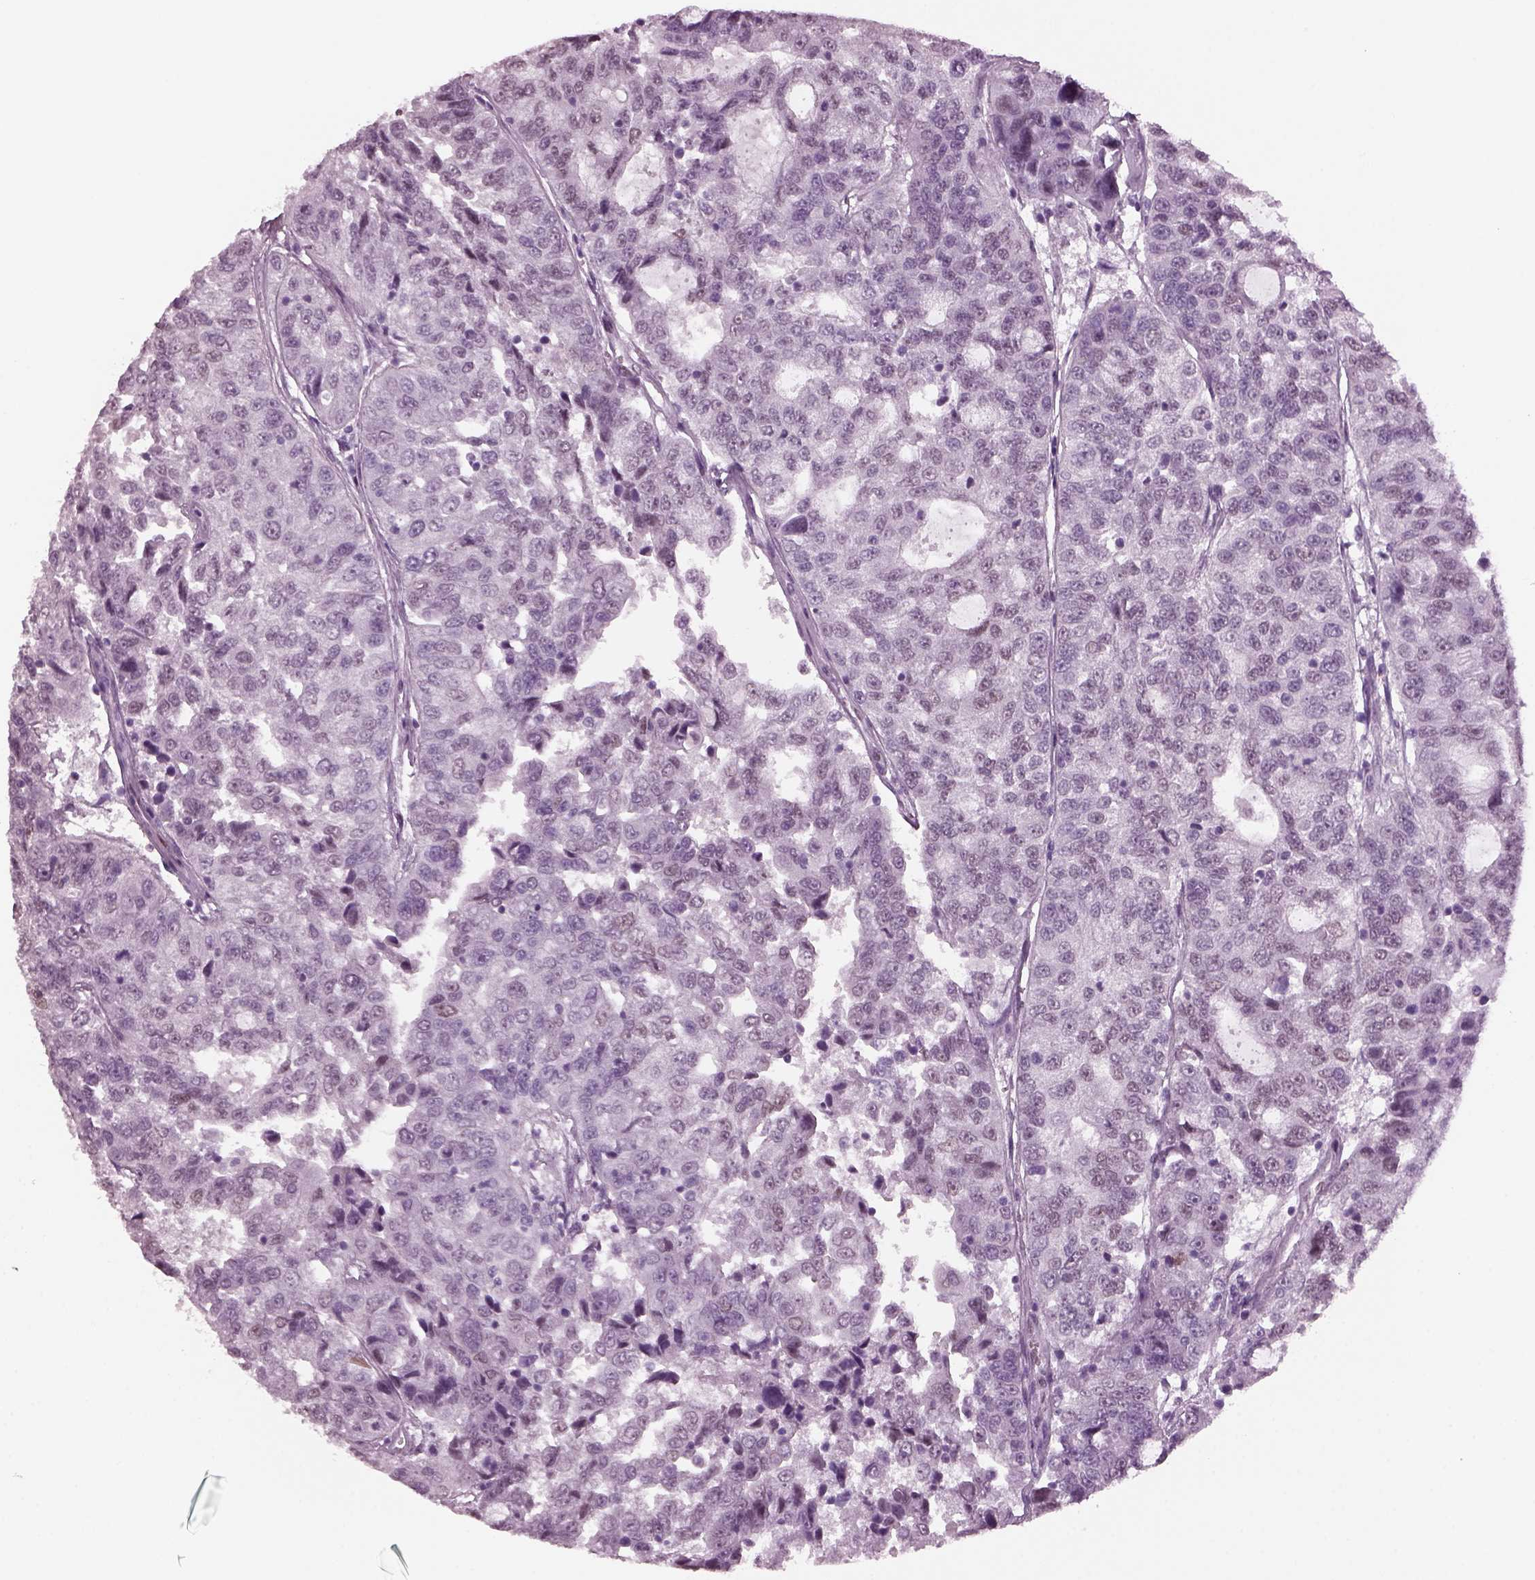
{"staining": {"intensity": "negative", "quantity": "none", "location": "none"}, "tissue": "urothelial cancer", "cell_type": "Tumor cells", "image_type": "cancer", "snomed": [{"axis": "morphology", "description": "Urothelial carcinoma, NOS"}, {"axis": "morphology", "description": "Urothelial carcinoma, High grade"}, {"axis": "topography", "description": "Urinary bladder"}], "caption": "Protein analysis of high-grade urothelial carcinoma reveals no significant staining in tumor cells.", "gene": "KRTAP3-2", "patient": {"sex": "female", "age": 73}}